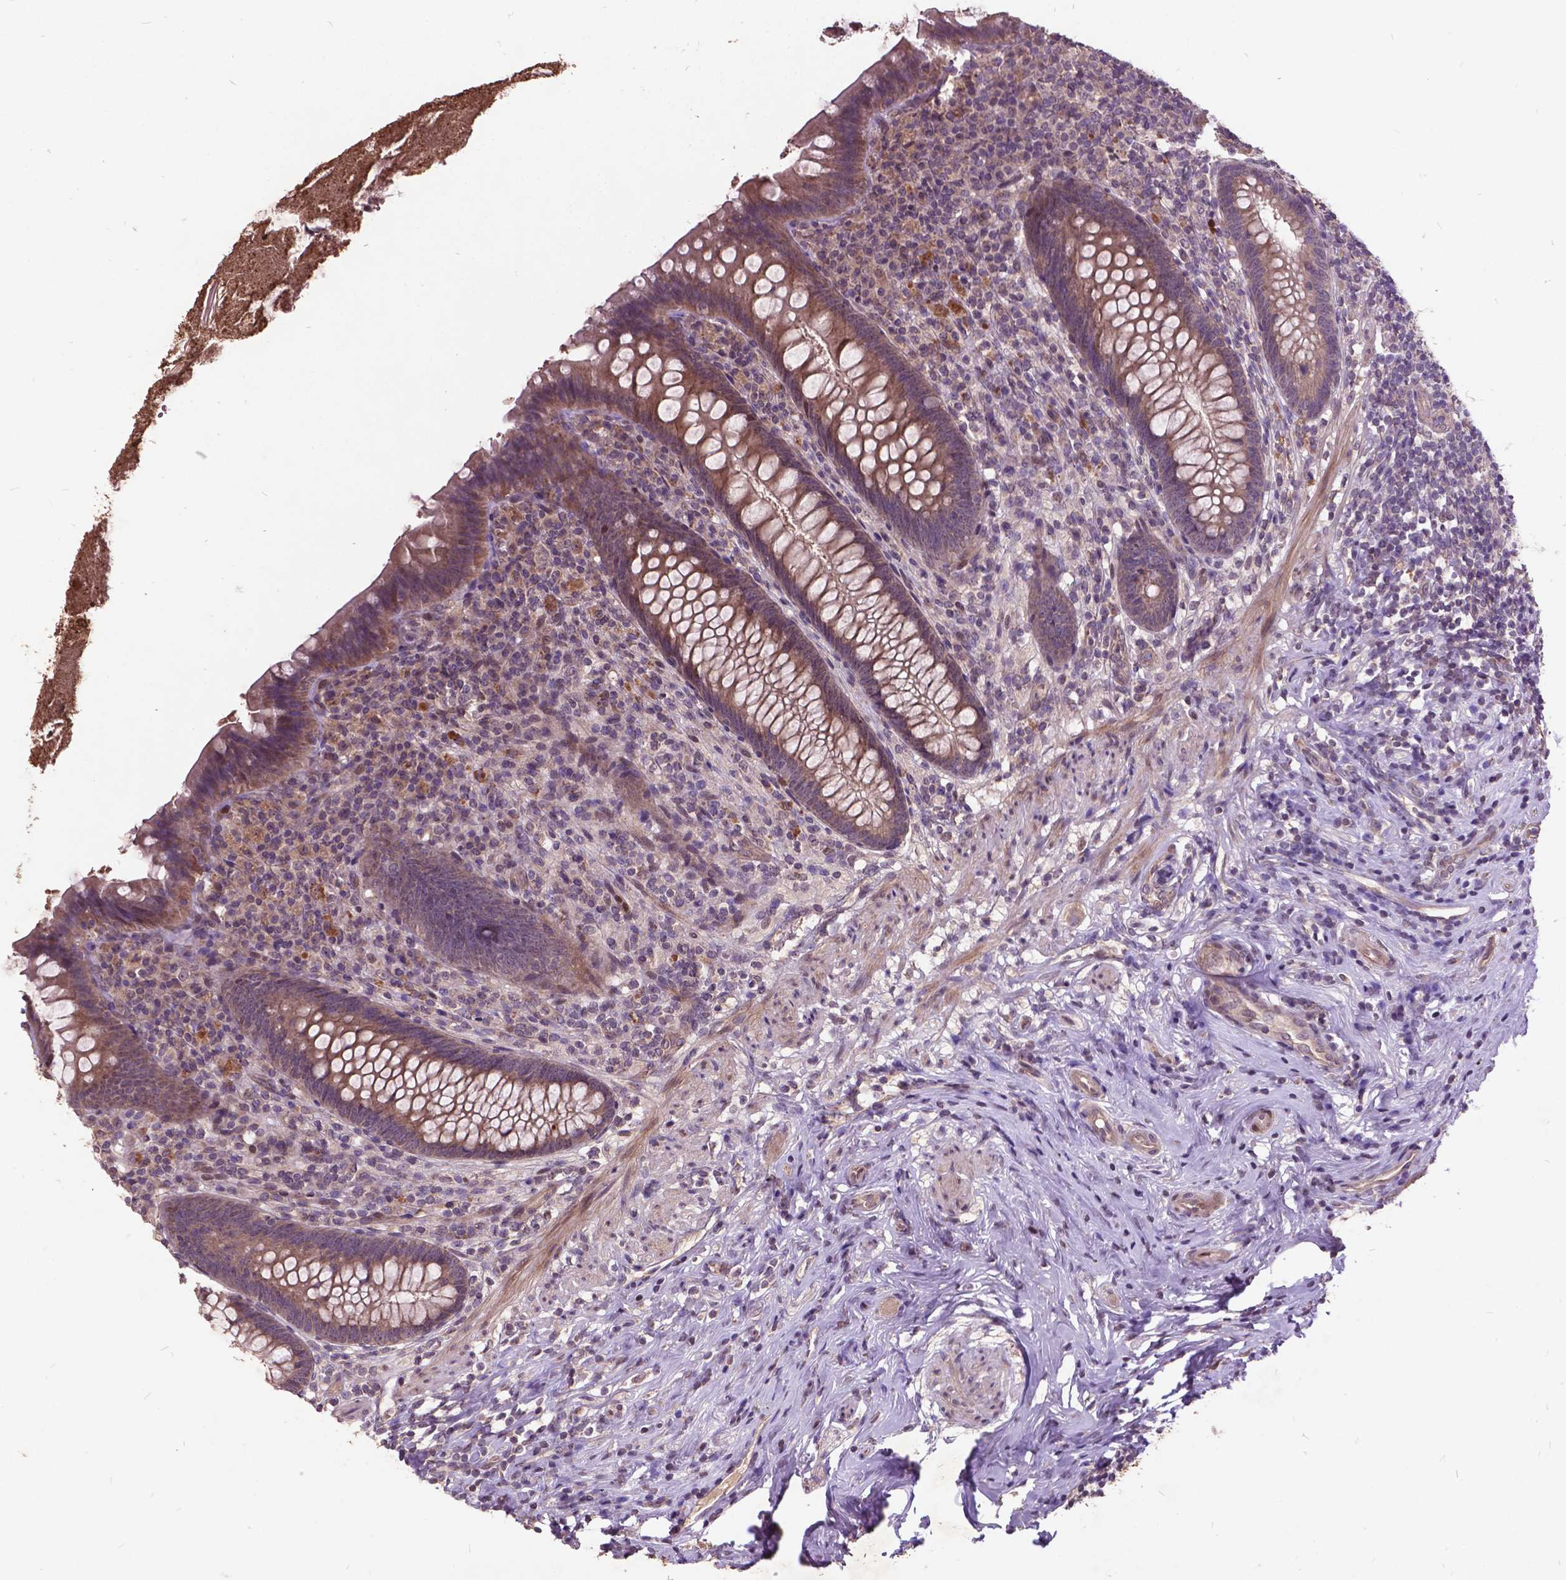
{"staining": {"intensity": "weak", "quantity": "25%-75%", "location": "cytoplasmic/membranous"}, "tissue": "appendix", "cell_type": "Glandular cells", "image_type": "normal", "snomed": [{"axis": "morphology", "description": "Normal tissue, NOS"}, {"axis": "topography", "description": "Appendix"}], "caption": "Protein expression by IHC exhibits weak cytoplasmic/membranous positivity in approximately 25%-75% of glandular cells in benign appendix. (DAB (3,3'-diaminobenzidine) IHC, brown staining for protein, blue staining for nuclei).", "gene": "AP1S3", "patient": {"sex": "male", "age": 47}}